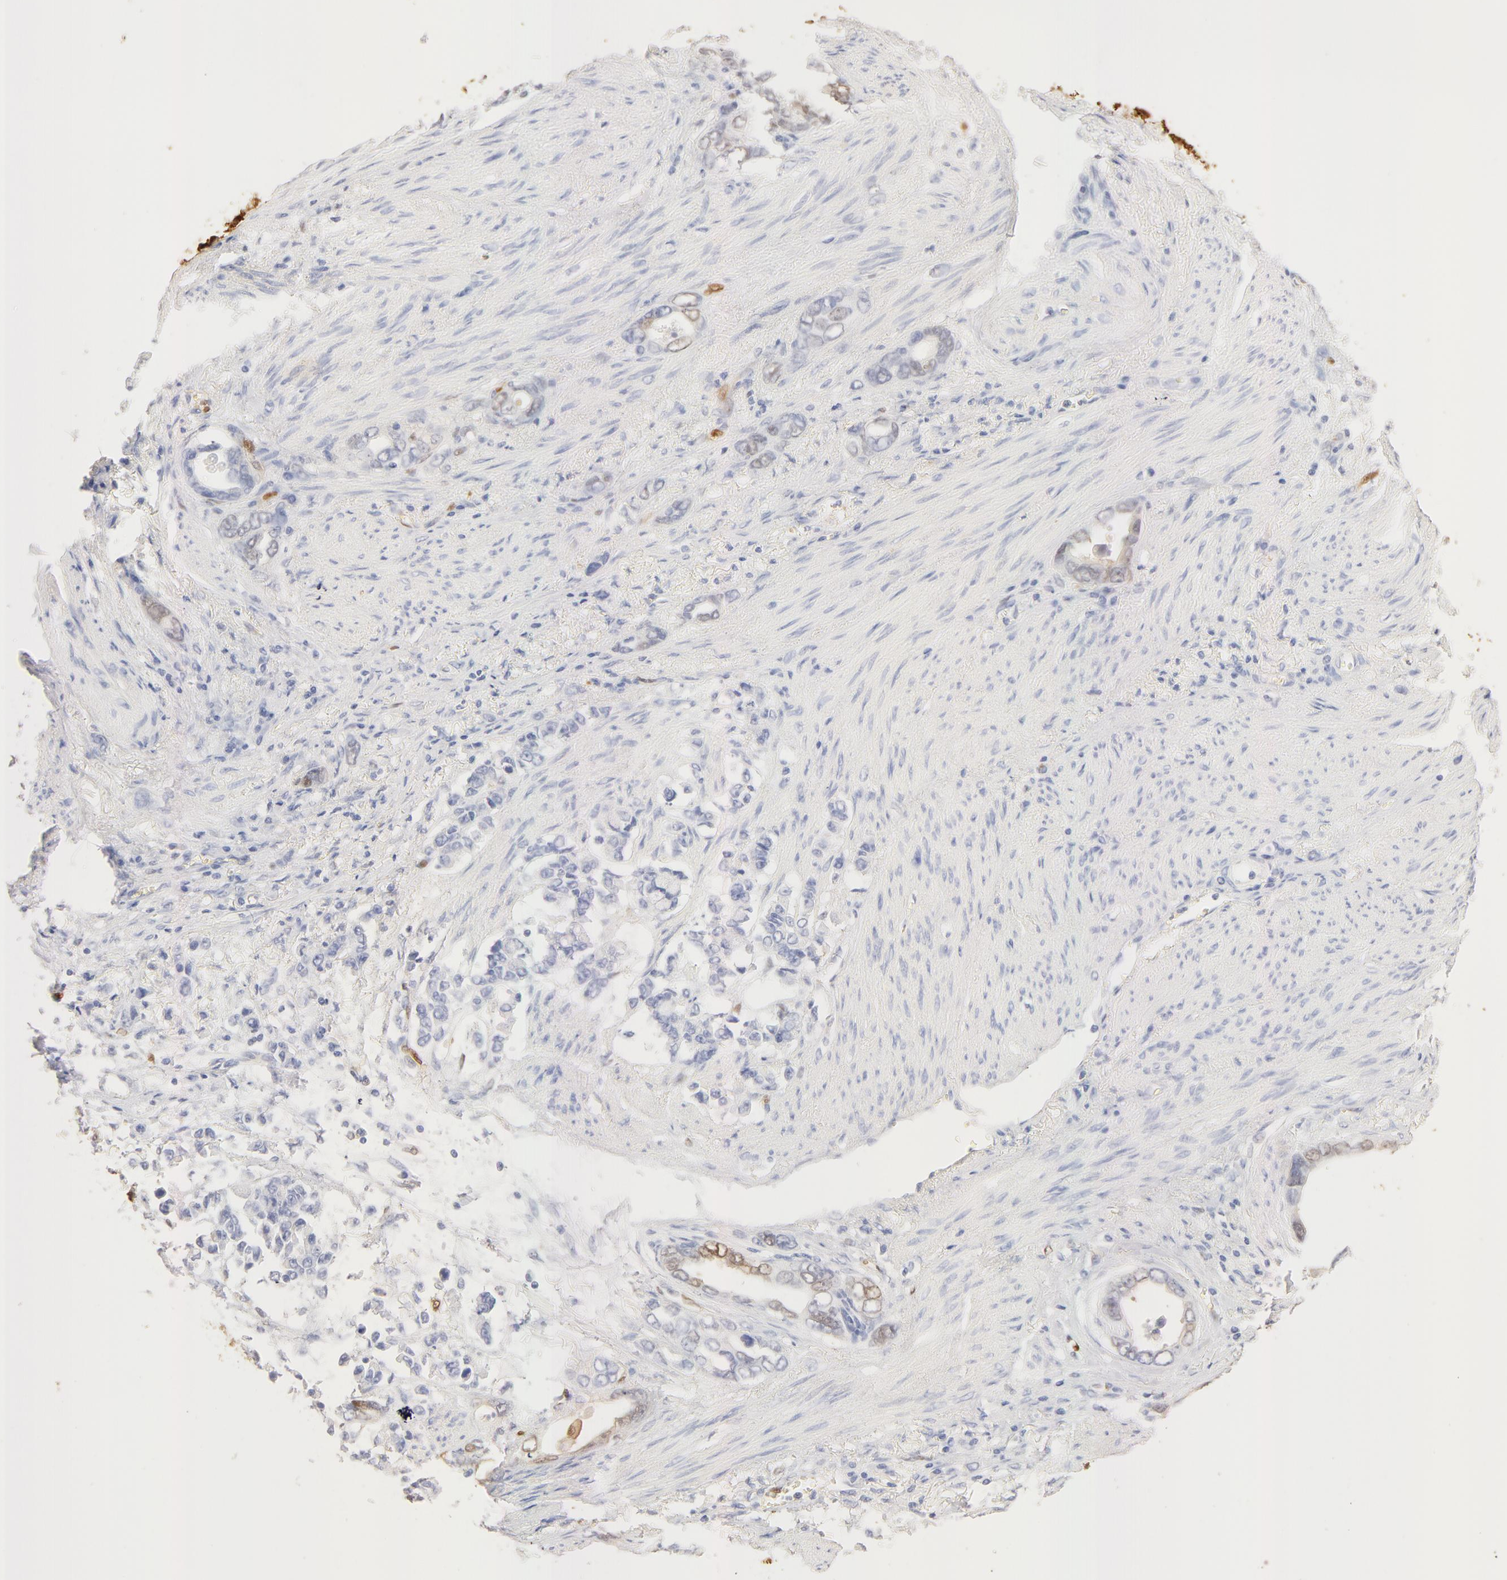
{"staining": {"intensity": "moderate", "quantity": "<25%", "location": "nuclear"}, "tissue": "stomach cancer", "cell_type": "Tumor cells", "image_type": "cancer", "snomed": [{"axis": "morphology", "description": "Adenocarcinoma, NOS"}, {"axis": "topography", "description": "Stomach"}], "caption": "The photomicrograph reveals a brown stain indicating the presence of a protein in the nuclear of tumor cells in stomach cancer.", "gene": "CA2", "patient": {"sex": "male", "age": 78}}